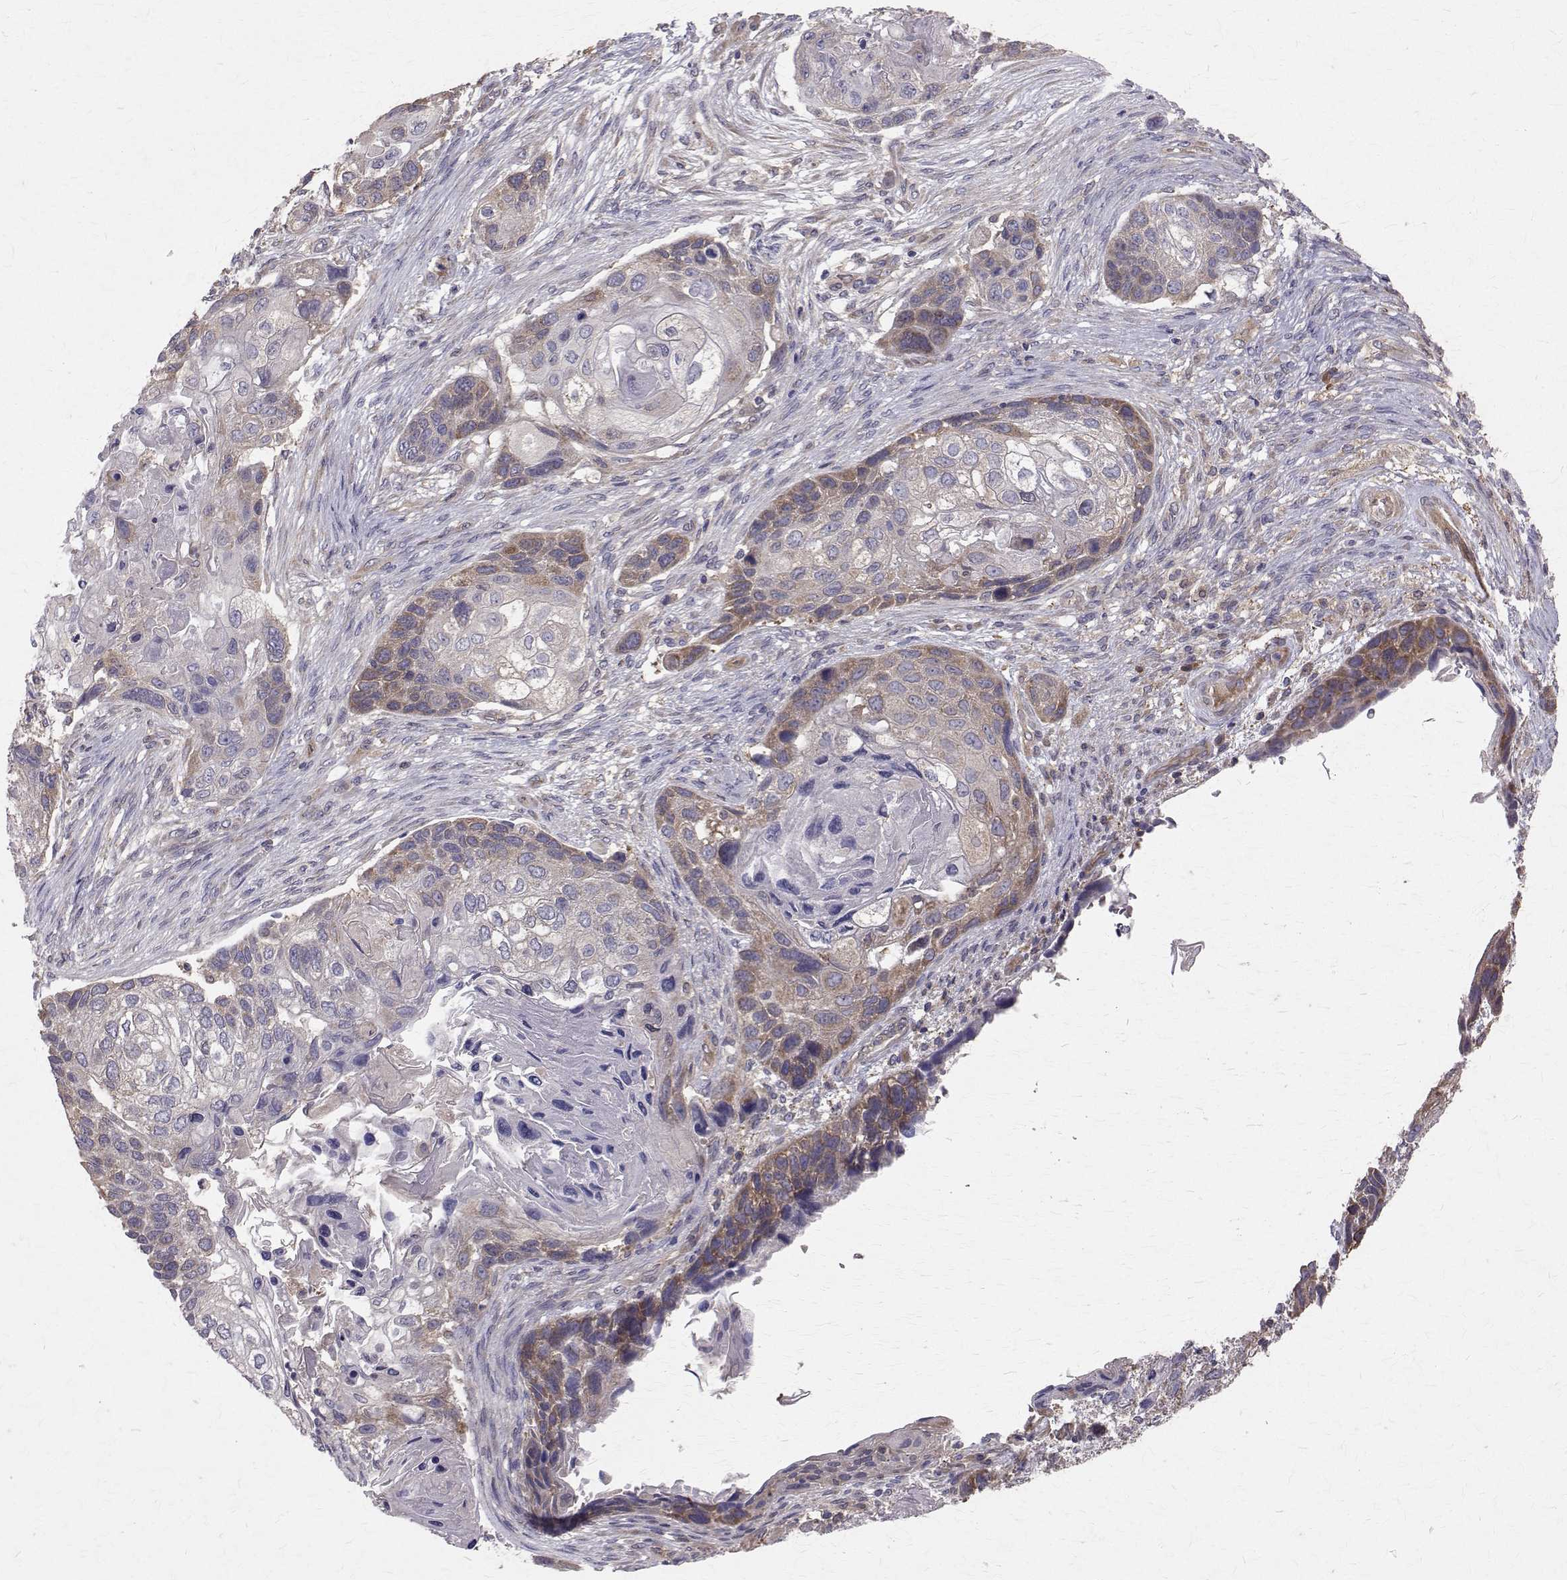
{"staining": {"intensity": "weak", "quantity": "<25%", "location": "cytoplasmic/membranous"}, "tissue": "lung cancer", "cell_type": "Tumor cells", "image_type": "cancer", "snomed": [{"axis": "morphology", "description": "Squamous cell carcinoma, NOS"}, {"axis": "topography", "description": "Lung"}], "caption": "Human lung cancer (squamous cell carcinoma) stained for a protein using immunohistochemistry (IHC) shows no positivity in tumor cells.", "gene": "FARSB", "patient": {"sex": "male", "age": 69}}